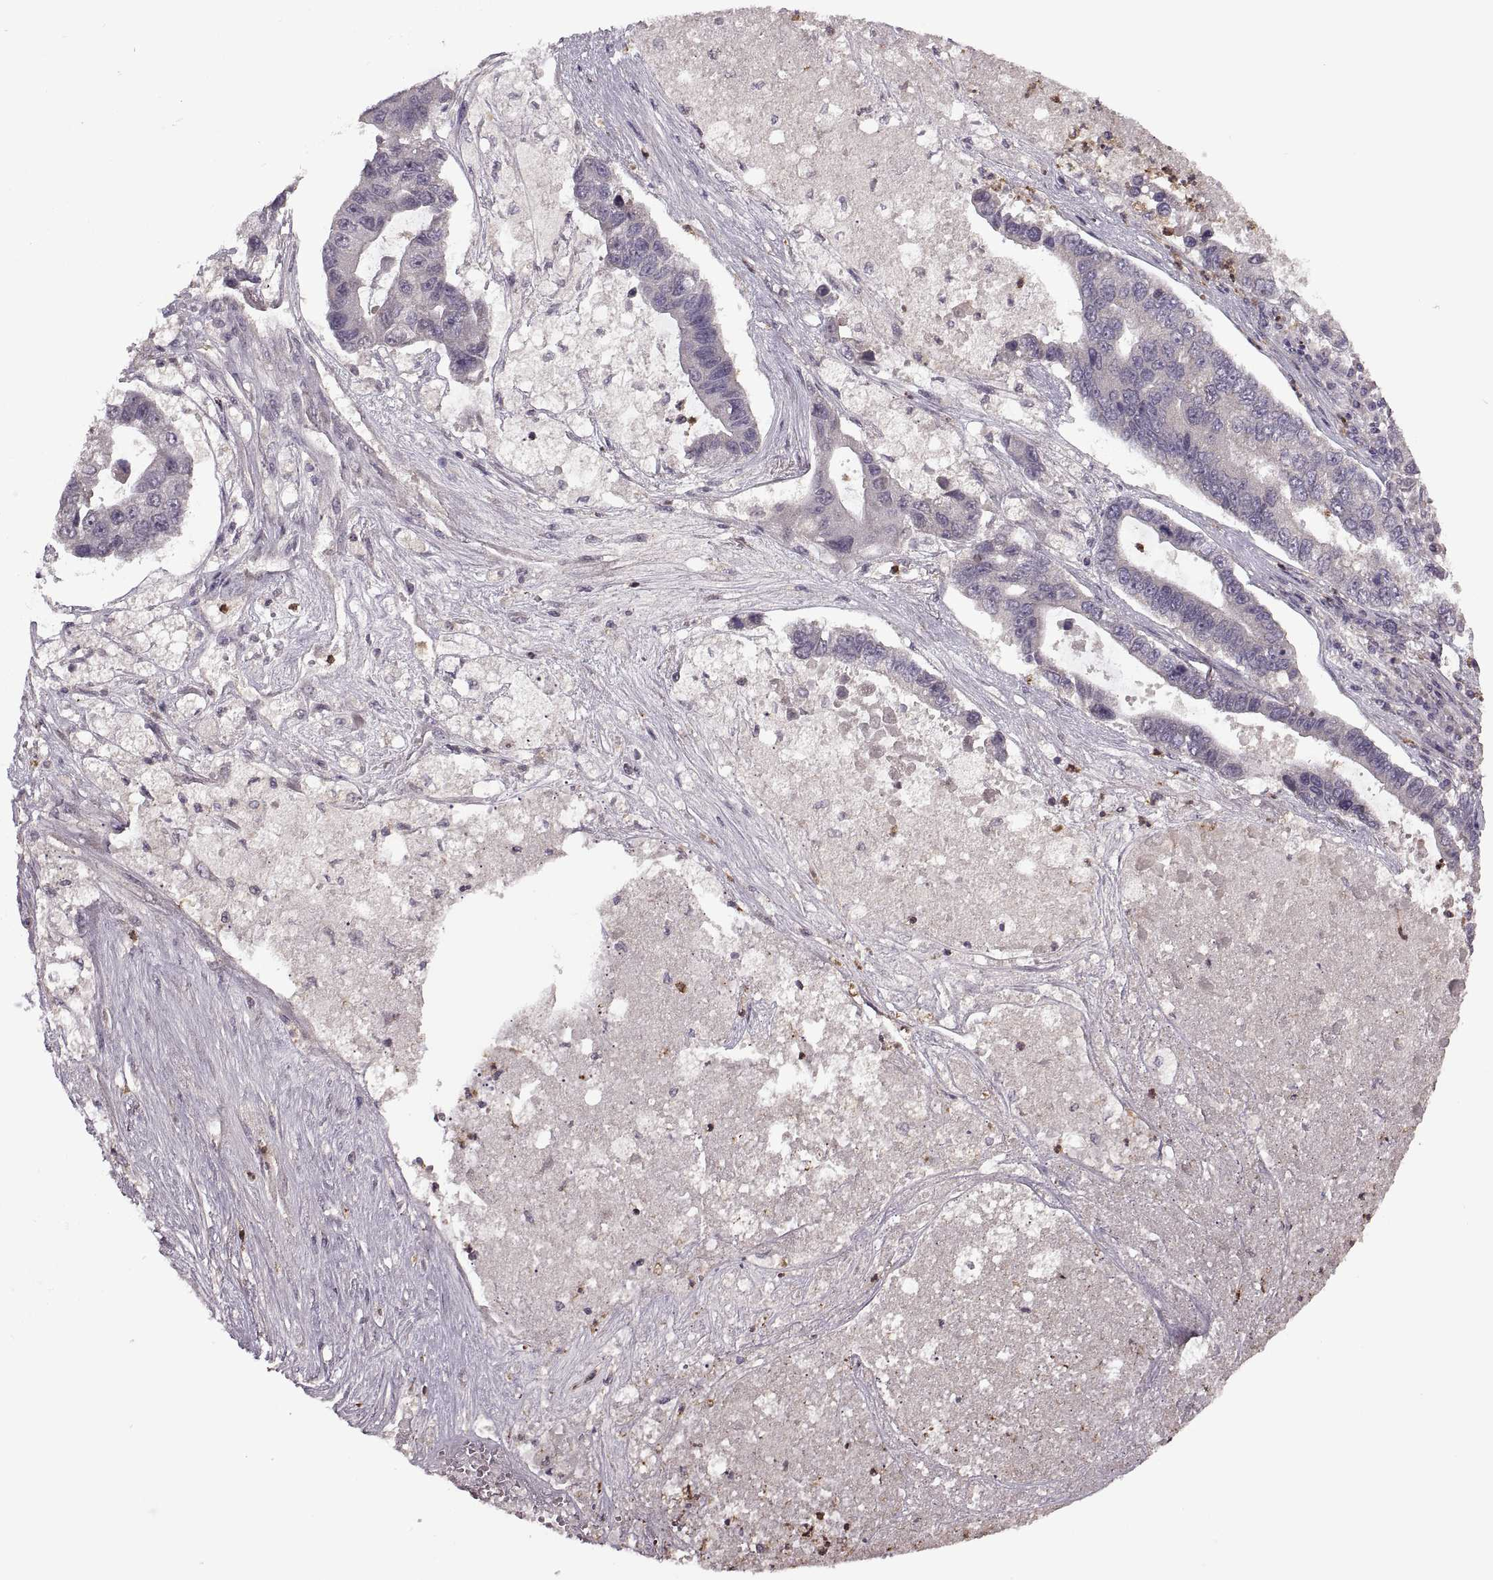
{"staining": {"intensity": "negative", "quantity": "none", "location": "none"}, "tissue": "lung cancer", "cell_type": "Tumor cells", "image_type": "cancer", "snomed": [{"axis": "morphology", "description": "Adenocarcinoma, NOS"}, {"axis": "topography", "description": "Bronchus"}, {"axis": "topography", "description": "Lung"}], "caption": "Immunohistochemistry image of neoplastic tissue: human adenocarcinoma (lung) stained with DAB displays no significant protein expression in tumor cells.", "gene": "PIERCE1", "patient": {"sex": "female", "age": 51}}